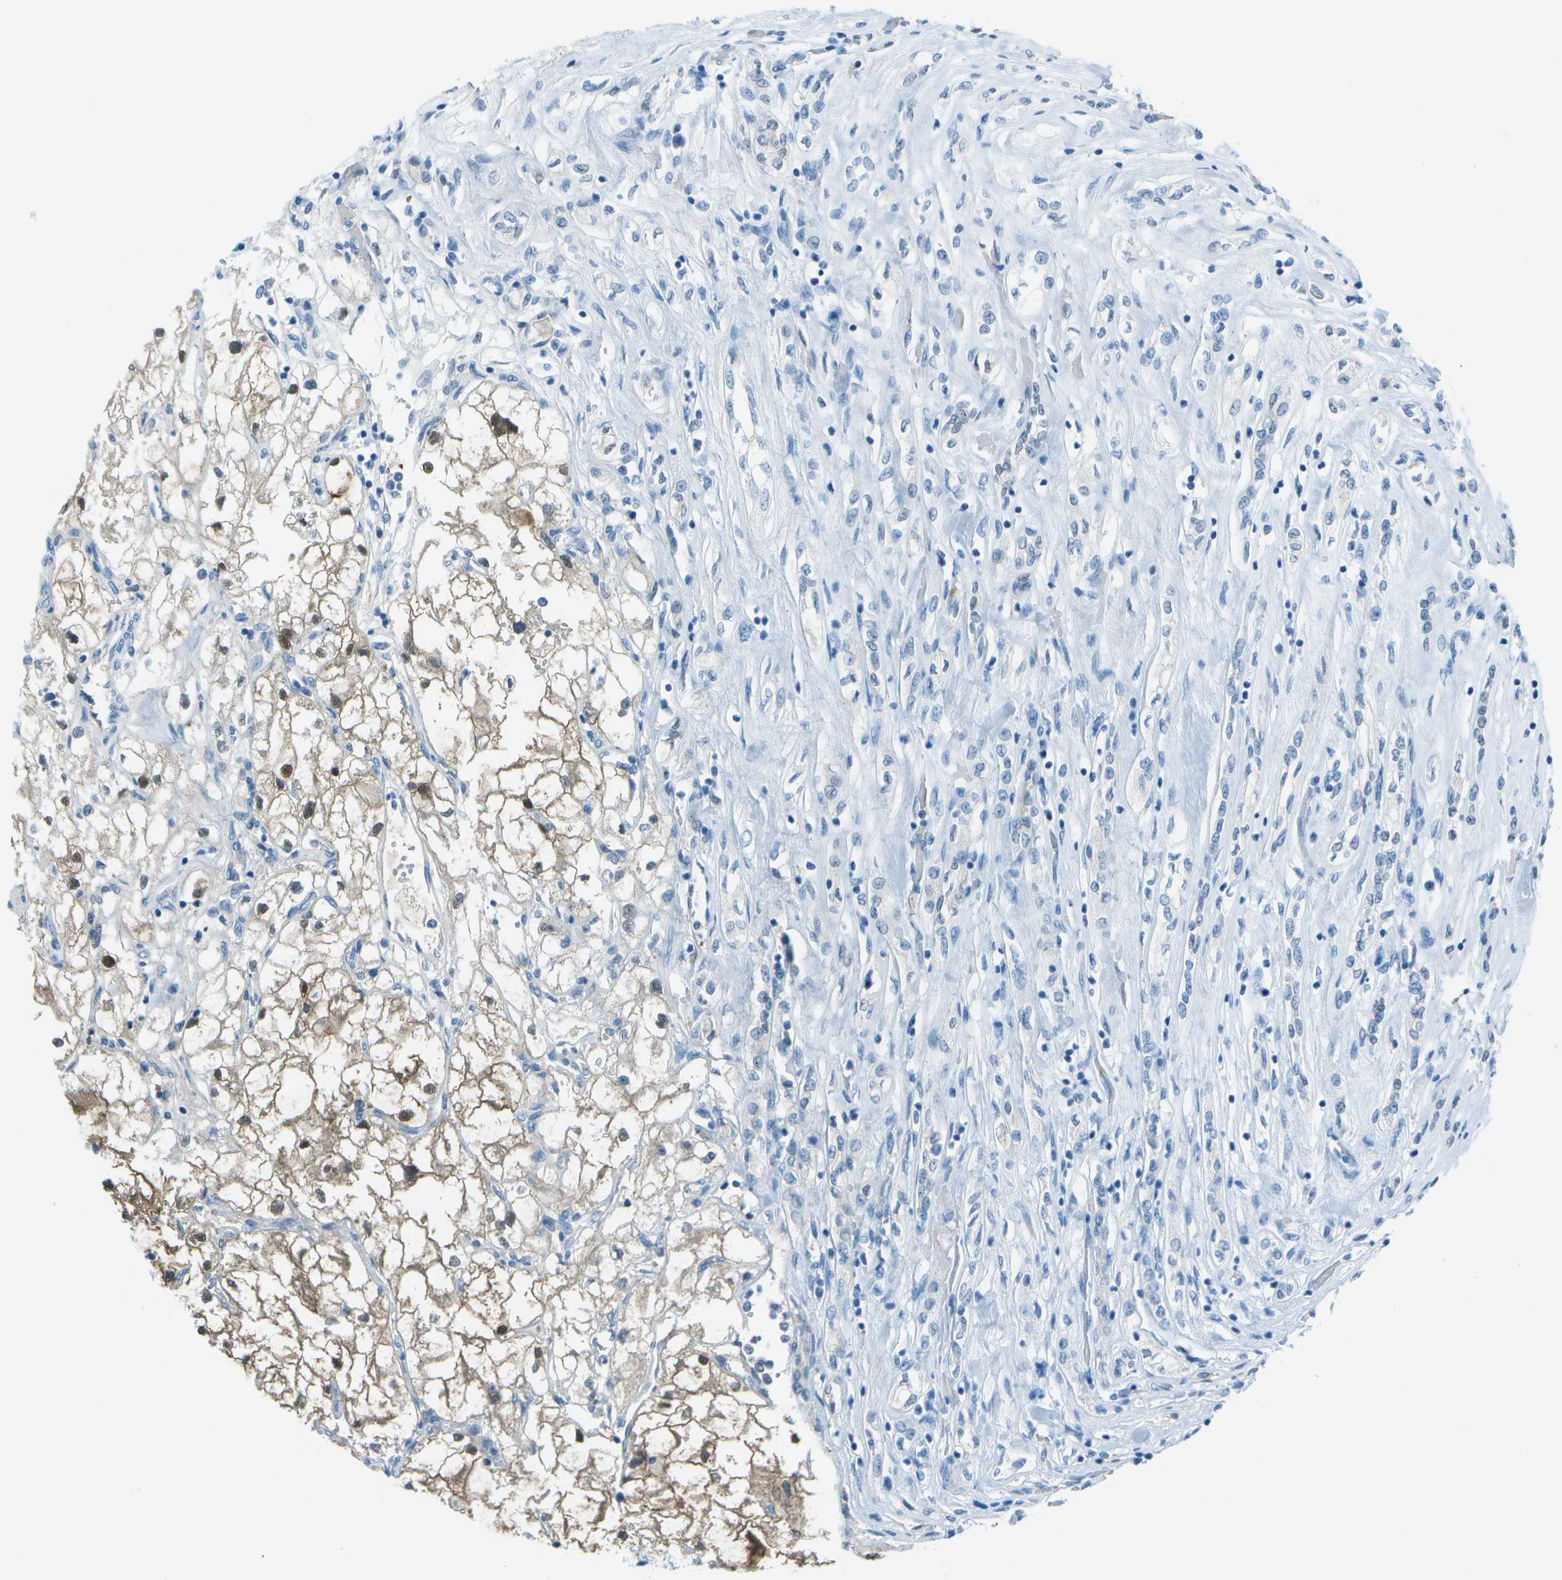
{"staining": {"intensity": "negative", "quantity": "none", "location": "none"}, "tissue": "renal cancer", "cell_type": "Tumor cells", "image_type": "cancer", "snomed": [{"axis": "morphology", "description": "Adenocarcinoma, NOS"}, {"axis": "topography", "description": "Kidney"}], "caption": "A photomicrograph of renal cancer stained for a protein reveals no brown staining in tumor cells.", "gene": "ASL", "patient": {"sex": "female", "age": 70}}